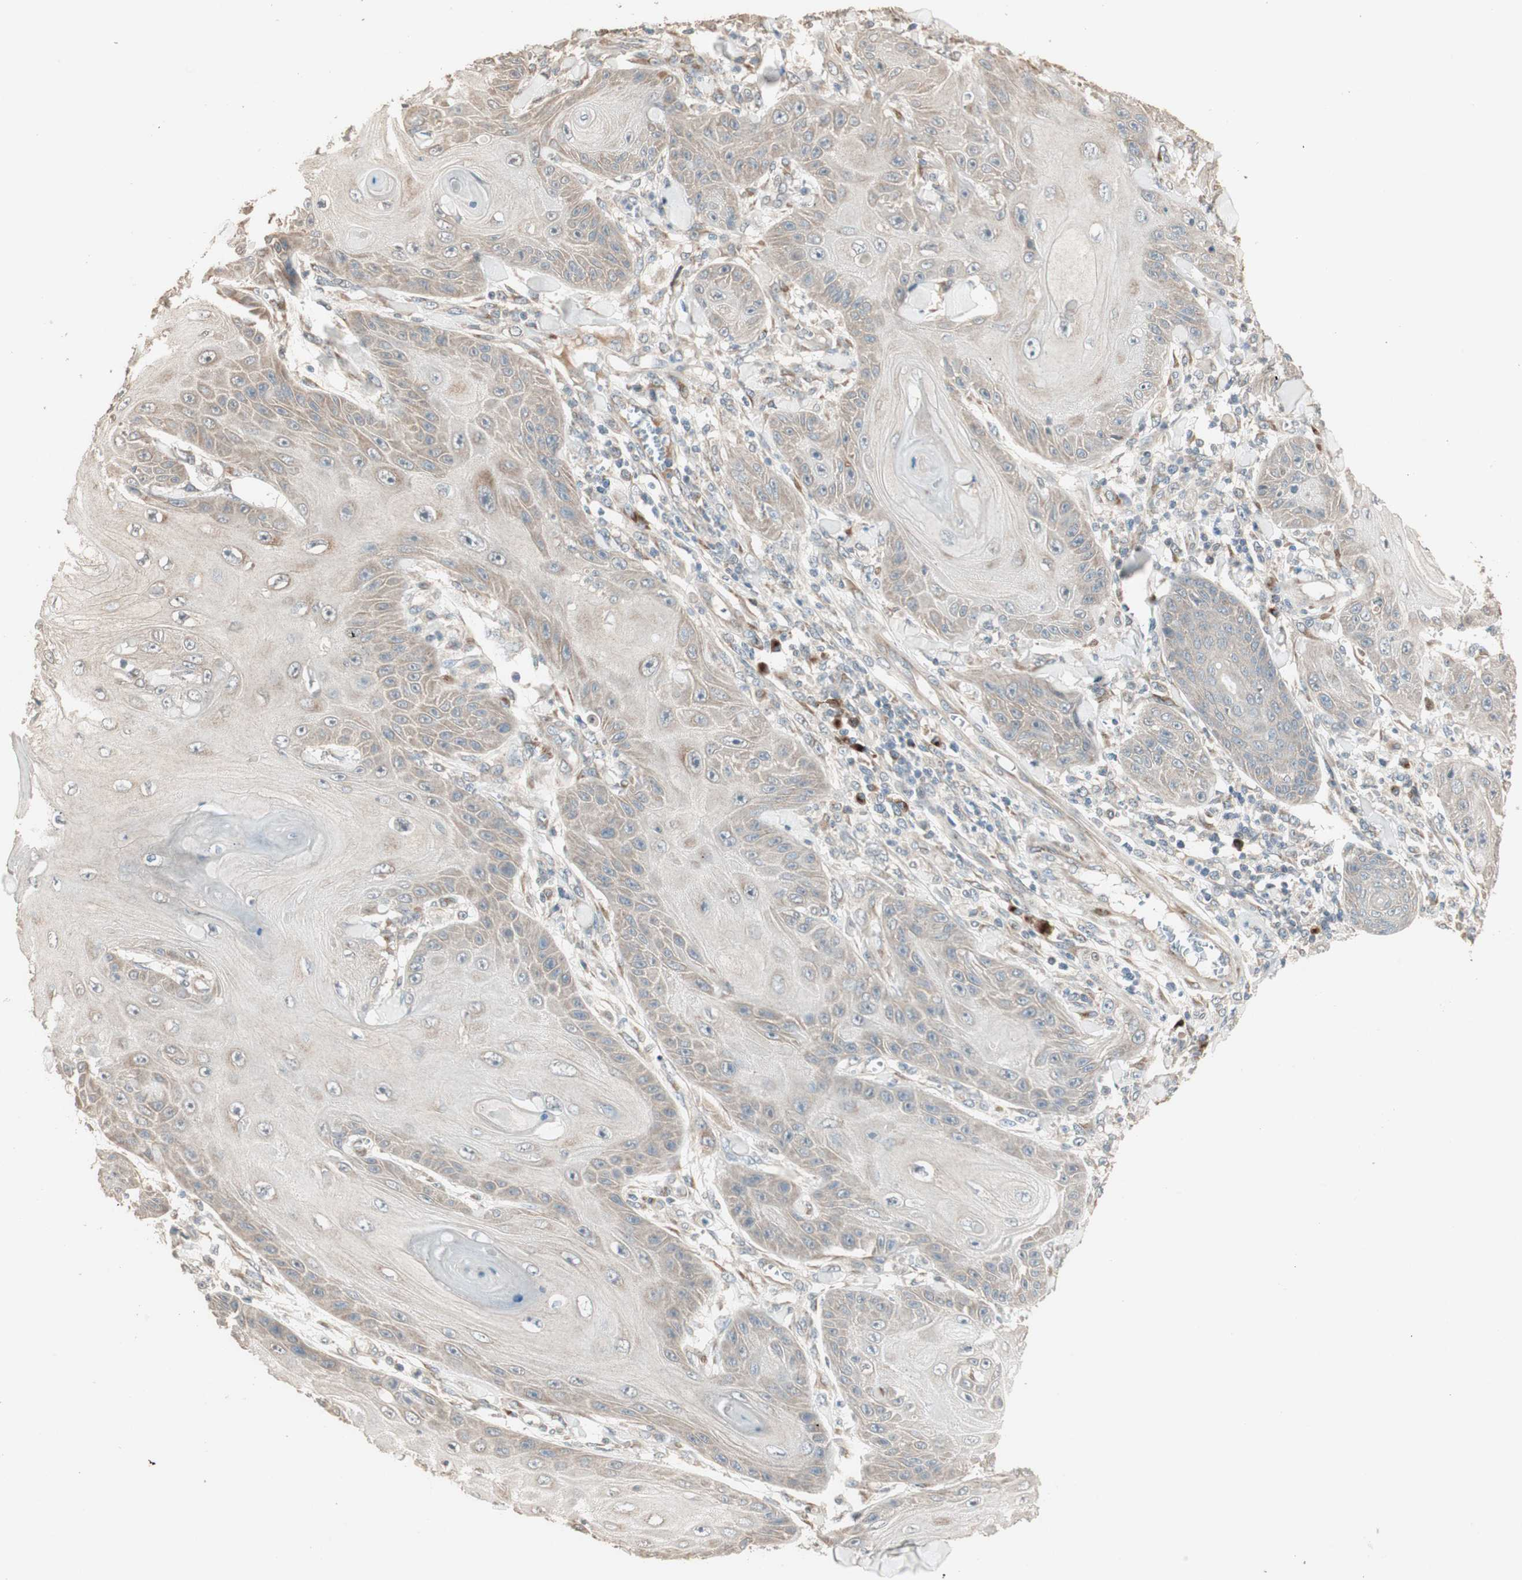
{"staining": {"intensity": "weak", "quantity": ">75%", "location": "cytoplasmic/membranous"}, "tissue": "skin cancer", "cell_type": "Tumor cells", "image_type": "cancer", "snomed": [{"axis": "morphology", "description": "Squamous cell carcinoma, NOS"}, {"axis": "topography", "description": "Skin"}], "caption": "About >75% of tumor cells in human skin squamous cell carcinoma demonstrate weak cytoplasmic/membranous protein expression as visualized by brown immunohistochemical staining.", "gene": "RARRES1", "patient": {"sex": "female", "age": 78}}